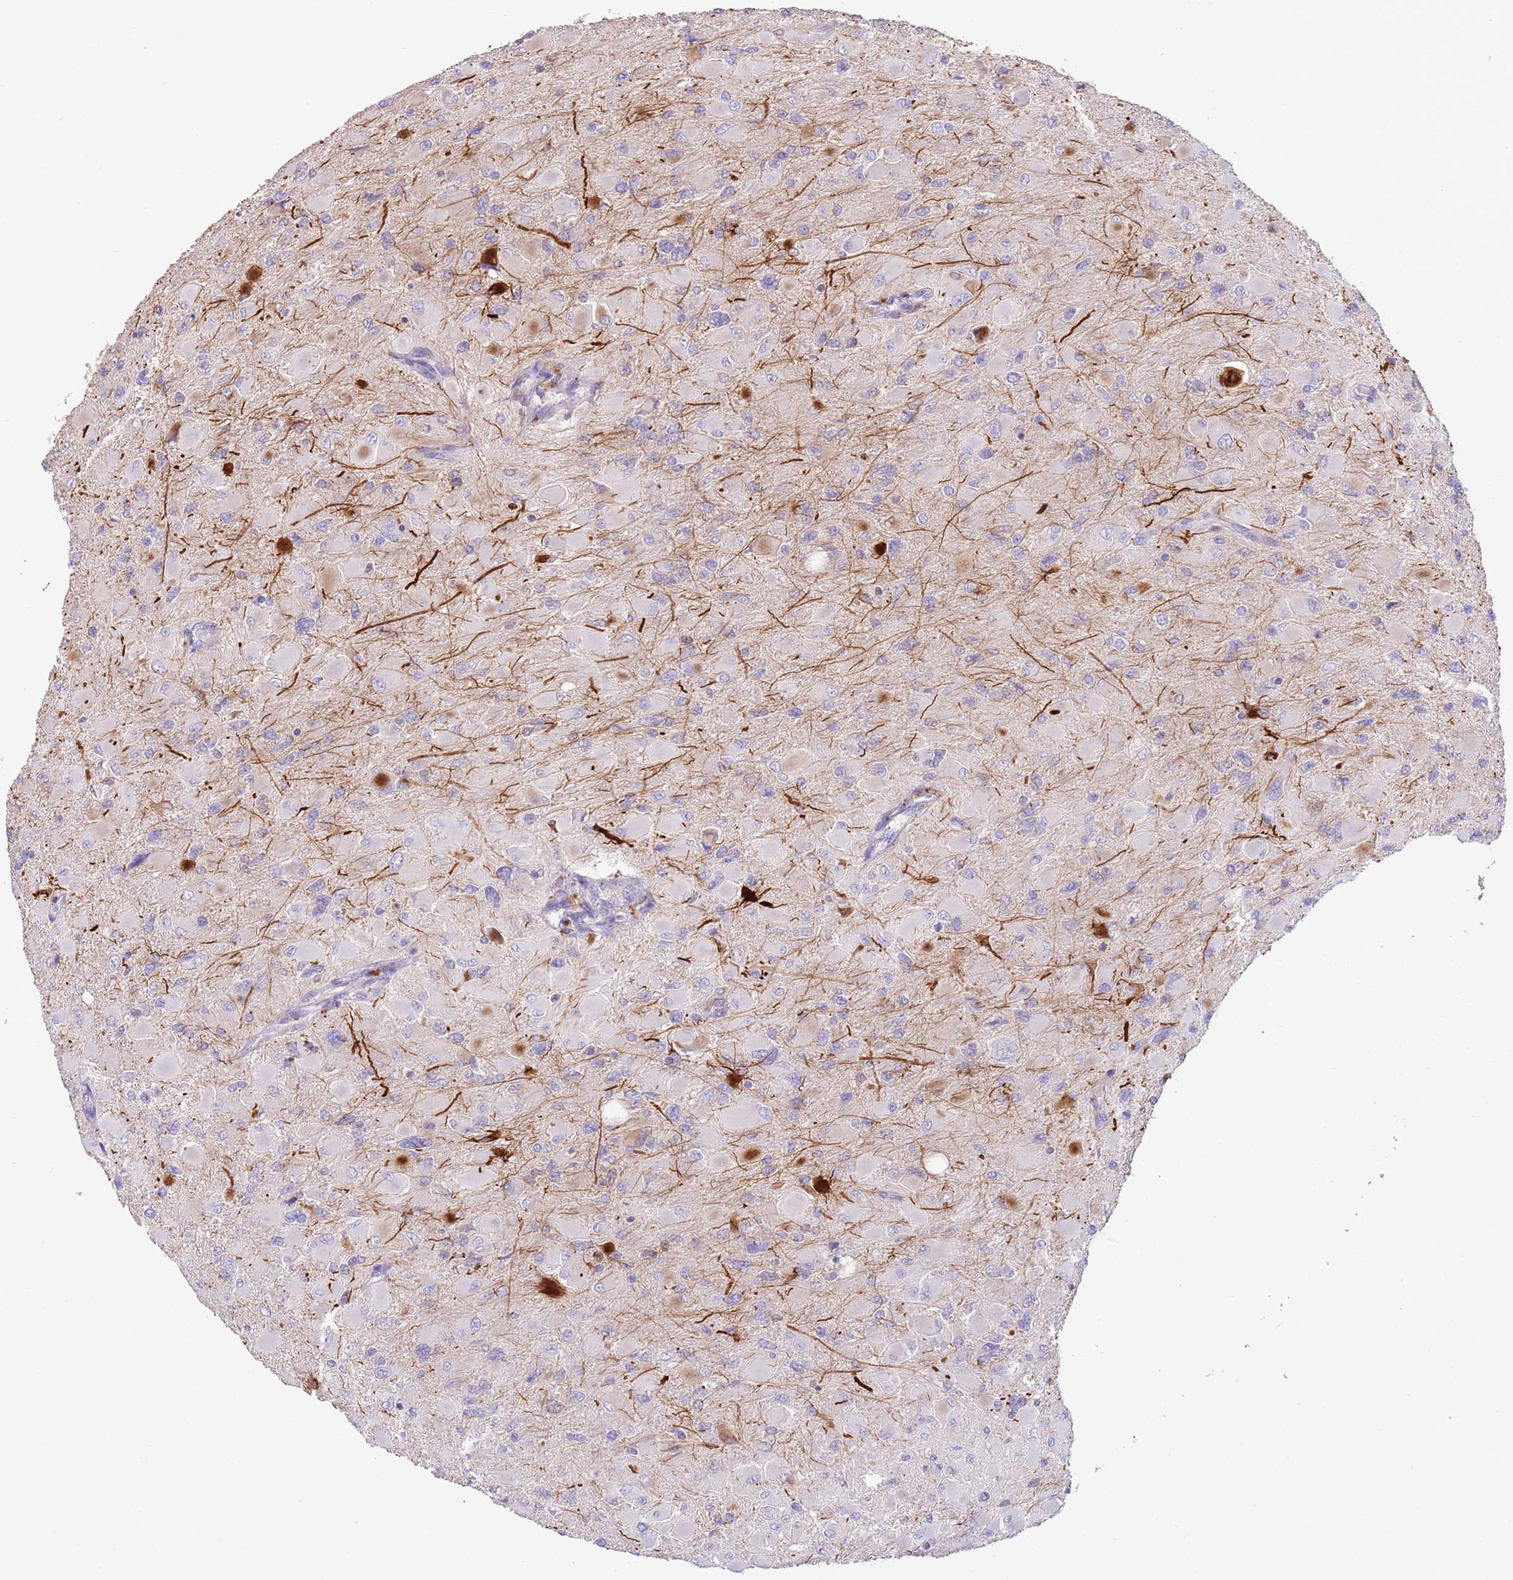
{"staining": {"intensity": "negative", "quantity": "none", "location": "none"}, "tissue": "glioma", "cell_type": "Tumor cells", "image_type": "cancer", "snomed": [{"axis": "morphology", "description": "Glioma, malignant, High grade"}, {"axis": "topography", "description": "Cerebral cortex"}], "caption": "Glioma stained for a protein using IHC reveals no staining tumor cells.", "gene": "SFTPA1", "patient": {"sex": "female", "age": 36}}